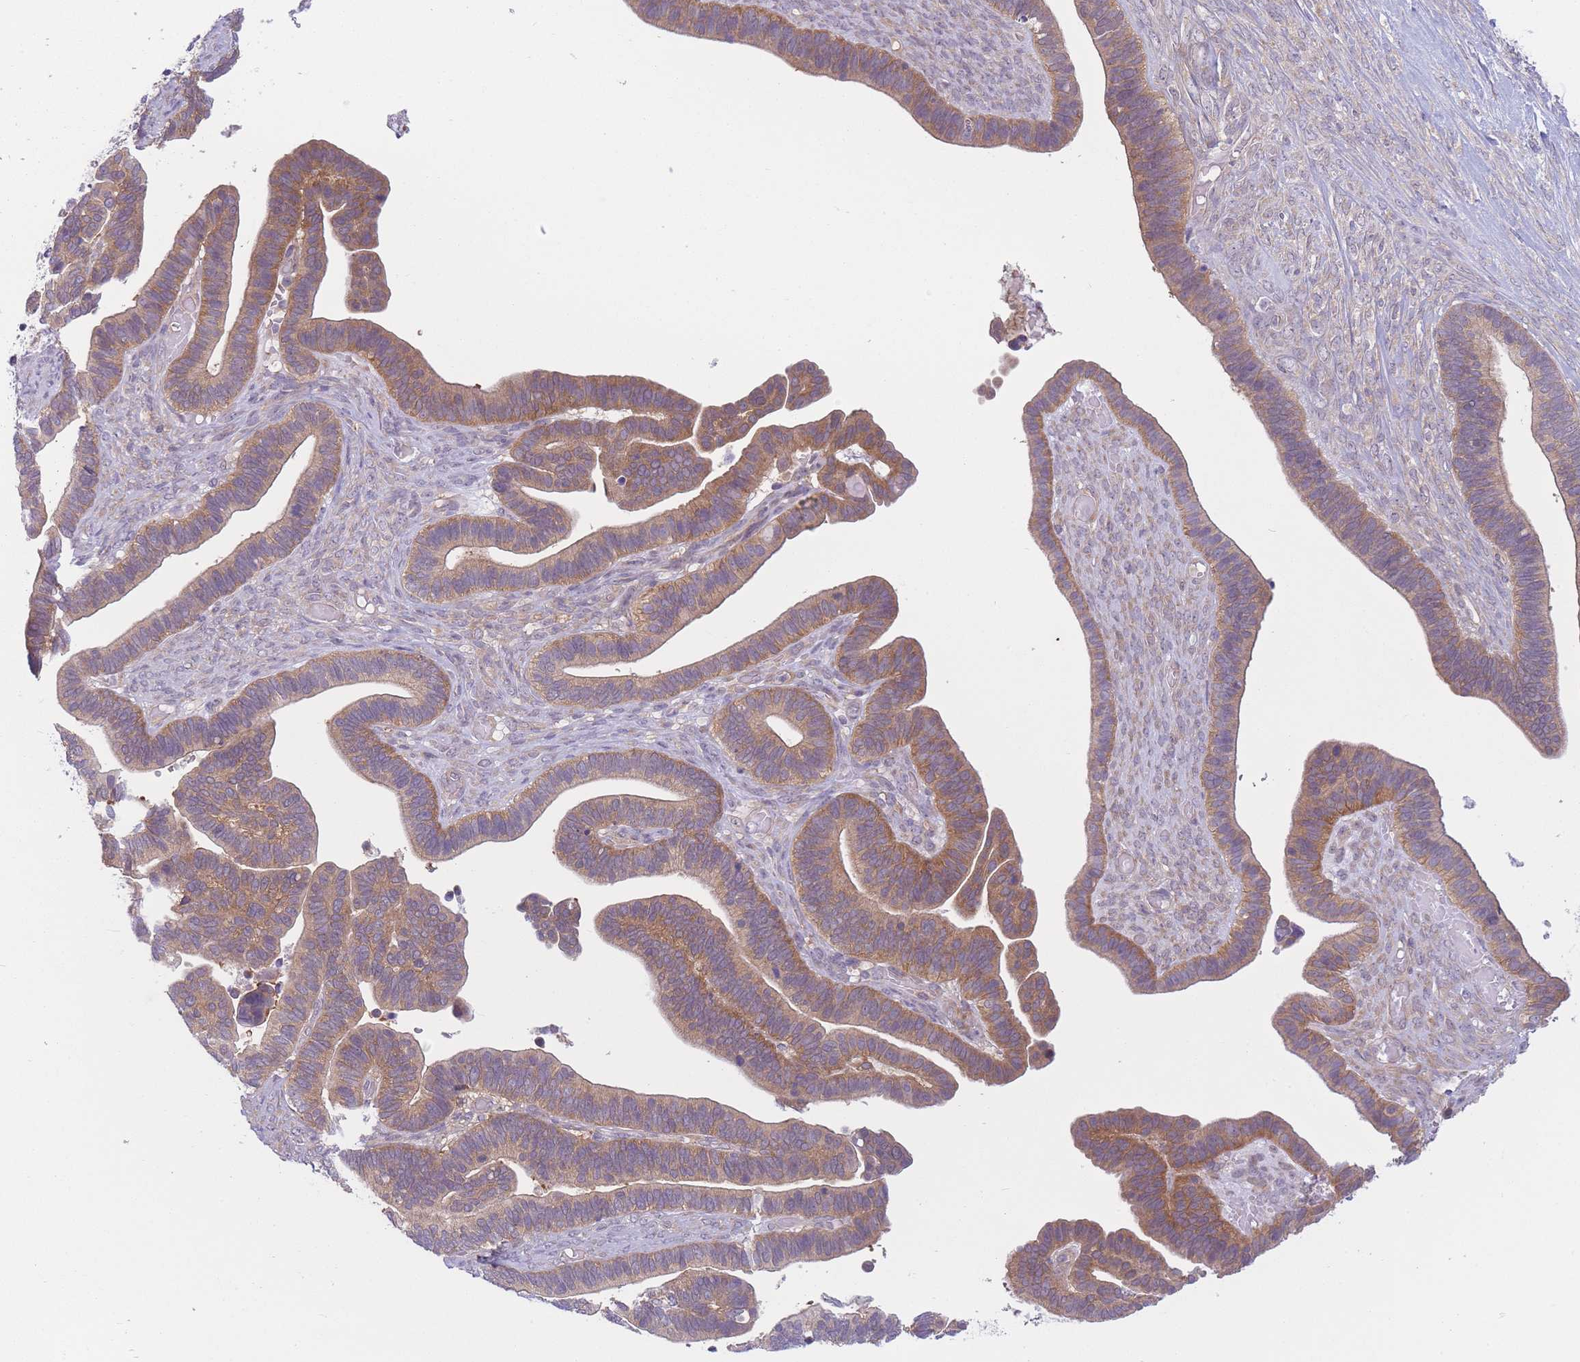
{"staining": {"intensity": "moderate", "quantity": ">75%", "location": "cytoplasmic/membranous"}, "tissue": "ovarian cancer", "cell_type": "Tumor cells", "image_type": "cancer", "snomed": [{"axis": "morphology", "description": "Cystadenocarcinoma, serous, NOS"}, {"axis": "topography", "description": "Ovary"}], "caption": "The image reveals immunohistochemical staining of ovarian serous cystadenocarcinoma. There is moderate cytoplasmic/membranous expression is seen in approximately >75% of tumor cells. Immunohistochemistry (ihc) stains the protein of interest in brown and the nuclei are stained blue.", "gene": "PFDN6", "patient": {"sex": "female", "age": 56}}